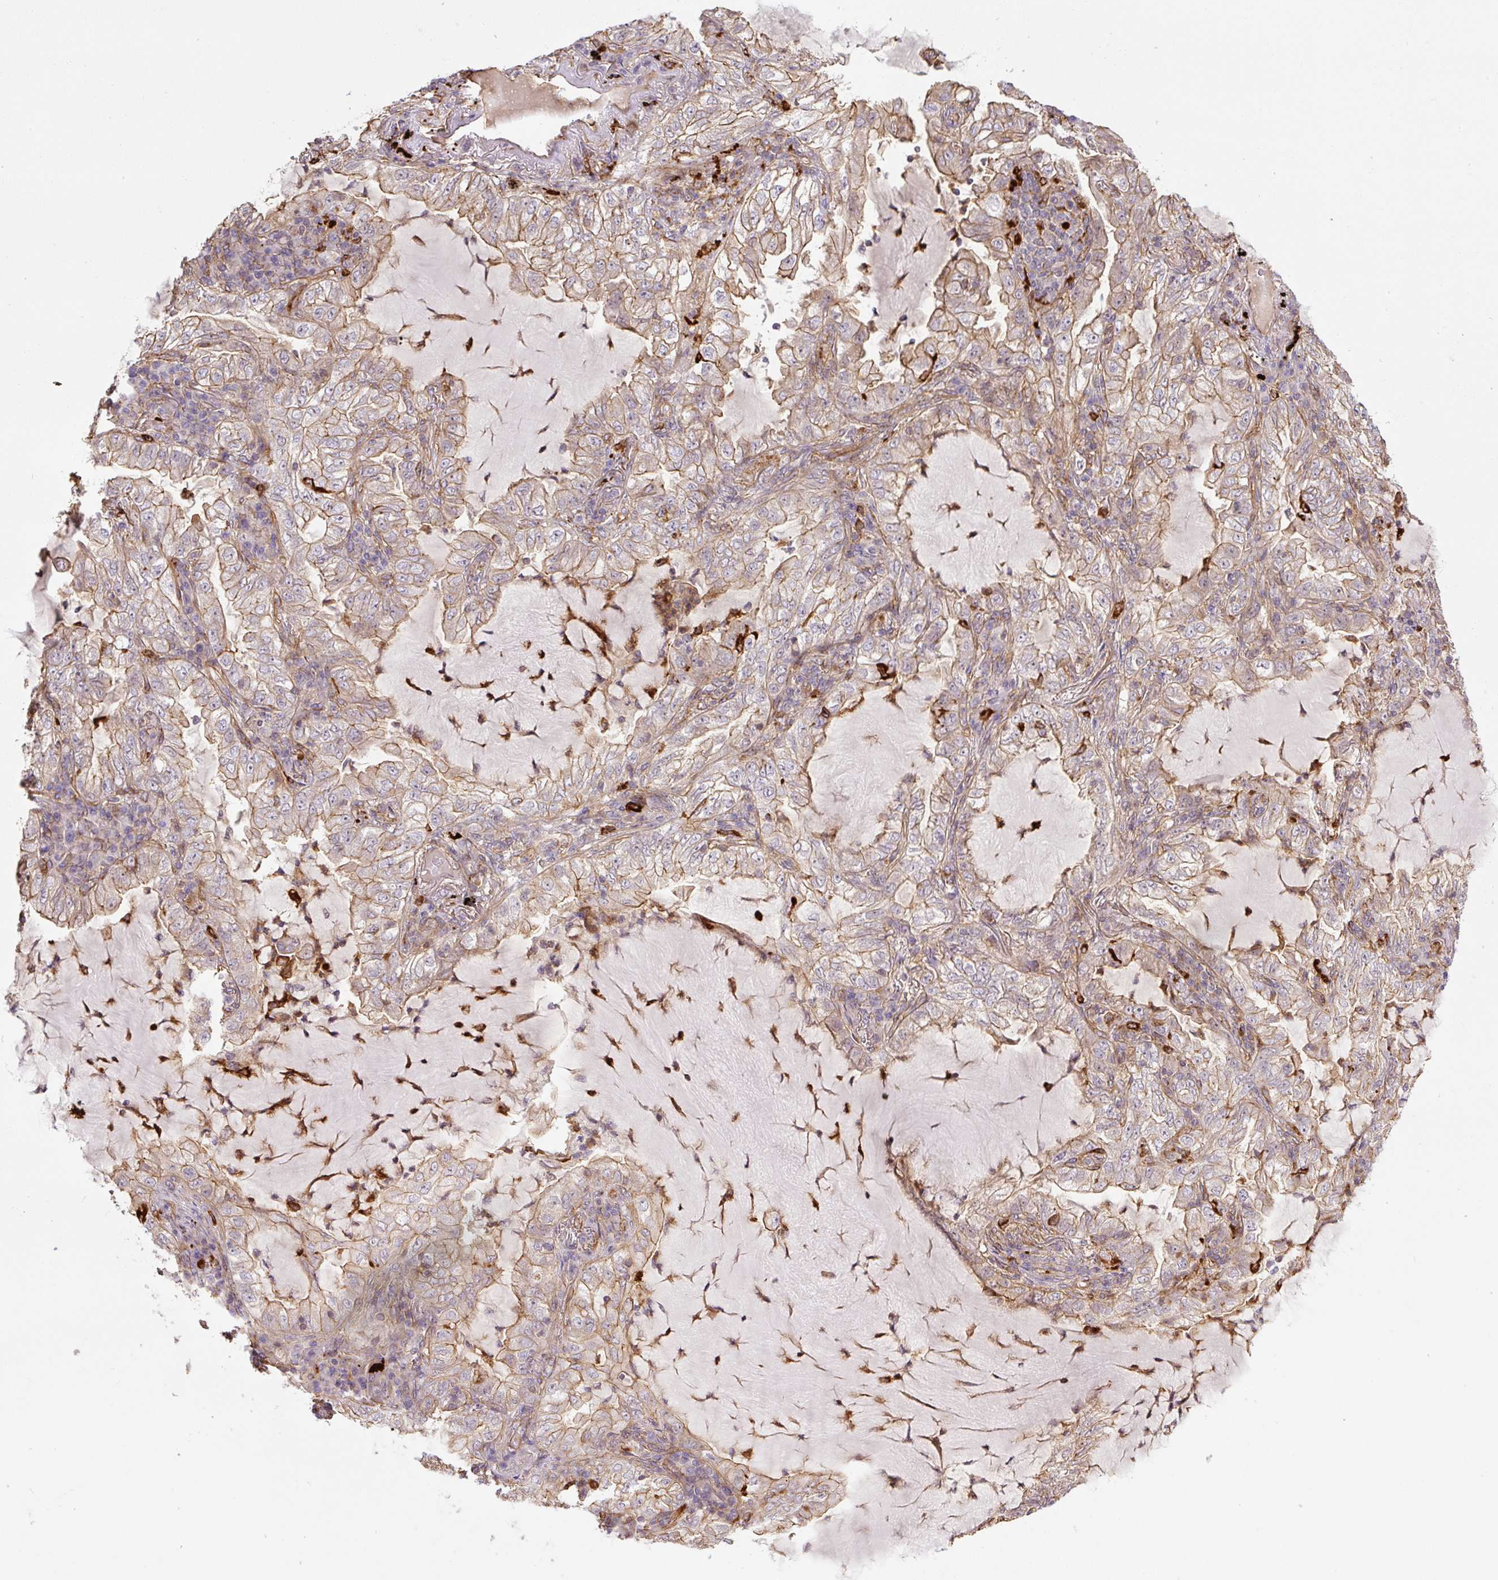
{"staining": {"intensity": "moderate", "quantity": "25%-75%", "location": "cytoplasmic/membranous"}, "tissue": "lung cancer", "cell_type": "Tumor cells", "image_type": "cancer", "snomed": [{"axis": "morphology", "description": "Adenocarcinoma, NOS"}, {"axis": "topography", "description": "Lung"}], "caption": "IHC image of neoplastic tissue: adenocarcinoma (lung) stained using IHC demonstrates medium levels of moderate protein expression localized specifically in the cytoplasmic/membranous of tumor cells, appearing as a cytoplasmic/membranous brown color.", "gene": "B3GALT5", "patient": {"sex": "female", "age": 73}}